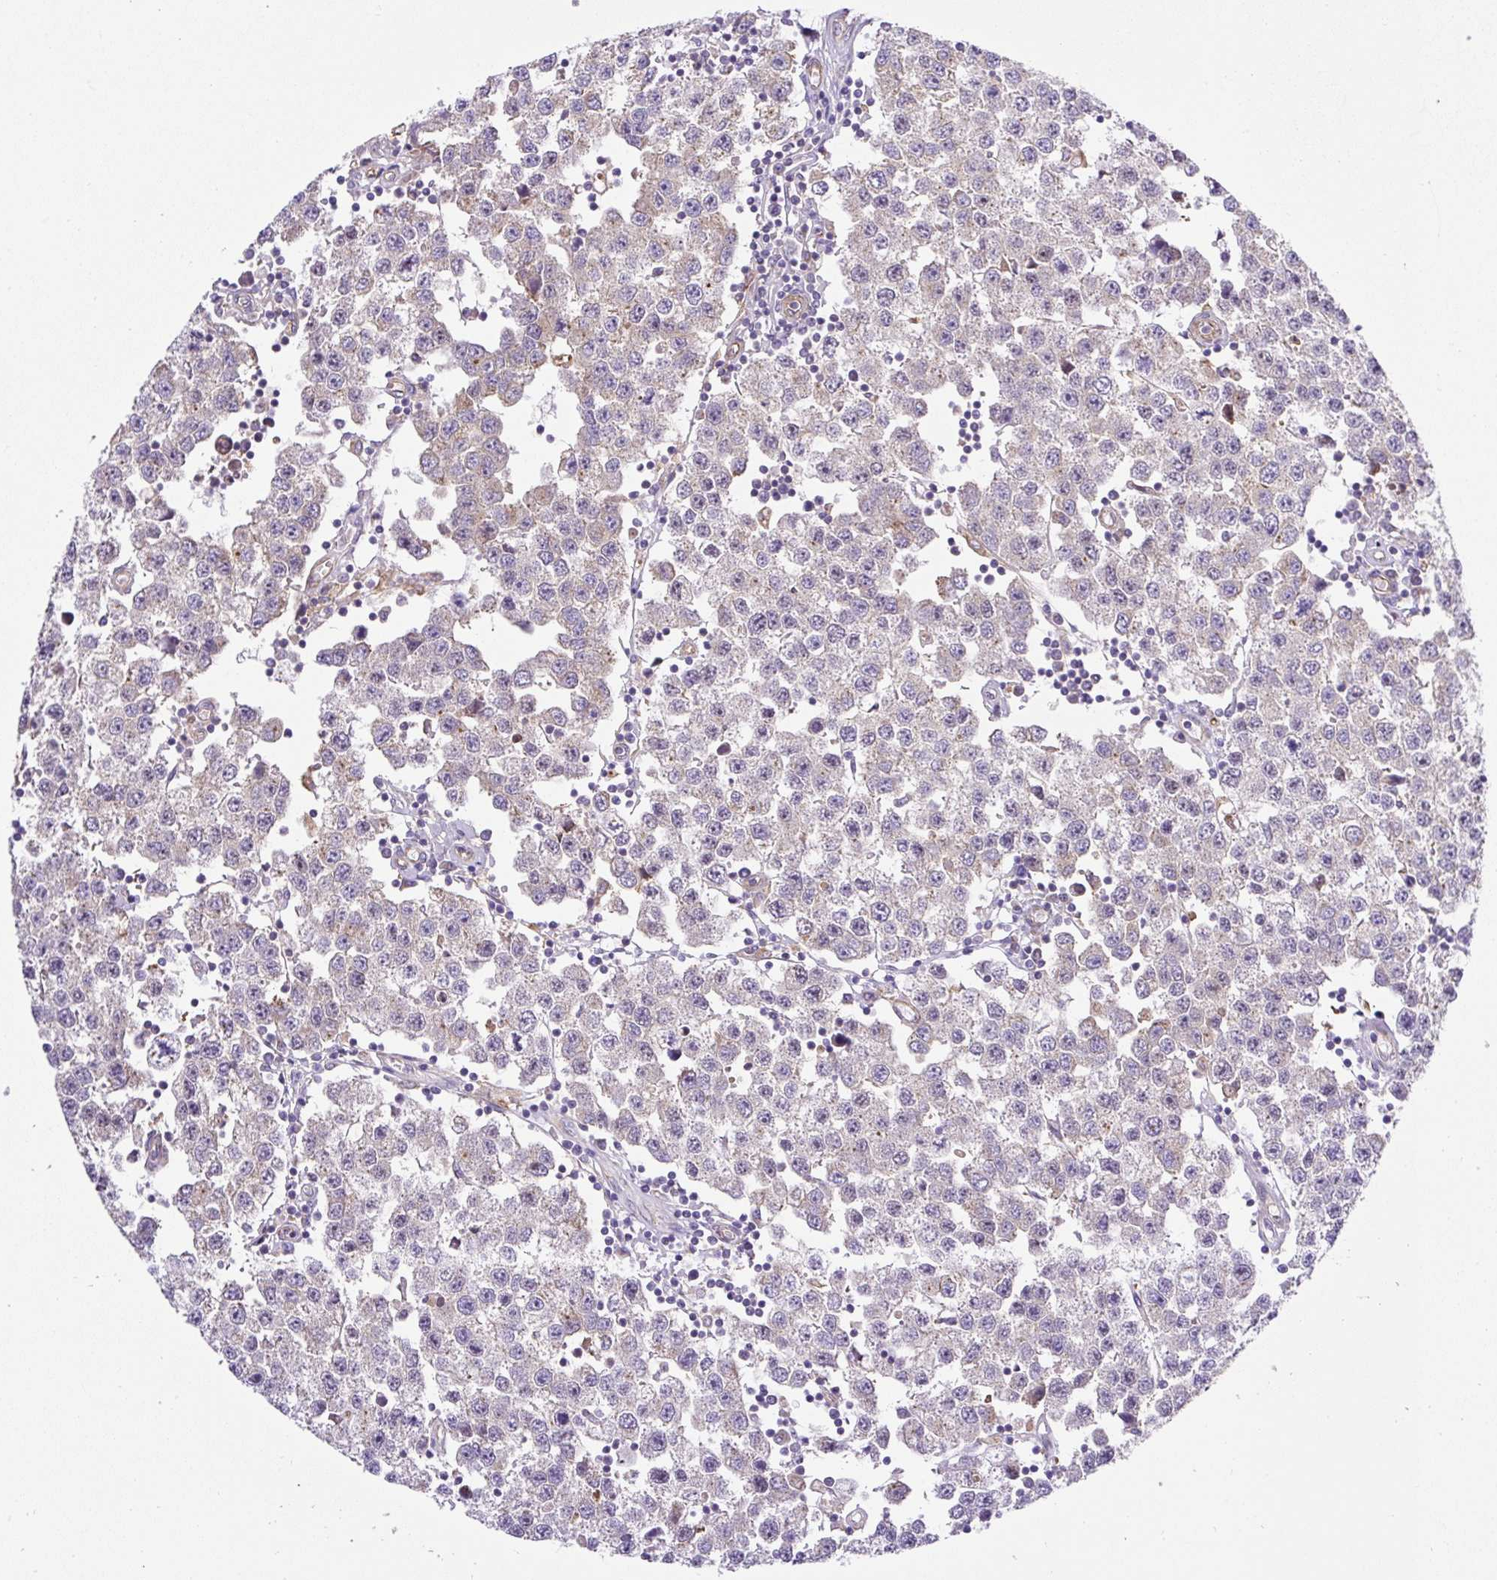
{"staining": {"intensity": "negative", "quantity": "none", "location": "none"}, "tissue": "testis cancer", "cell_type": "Tumor cells", "image_type": "cancer", "snomed": [{"axis": "morphology", "description": "Seminoma, NOS"}, {"axis": "topography", "description": "Testis"}], "caption": "A high-resolution histopathology image shows immunohistochemistry (IHC) staining of testis cancer (seminoma), which reveals no significant positivity in tumor cells. Nuclei are stained in blue.", "gene": "DCTN1", "patient": {"sex": "male", "age": 34}}